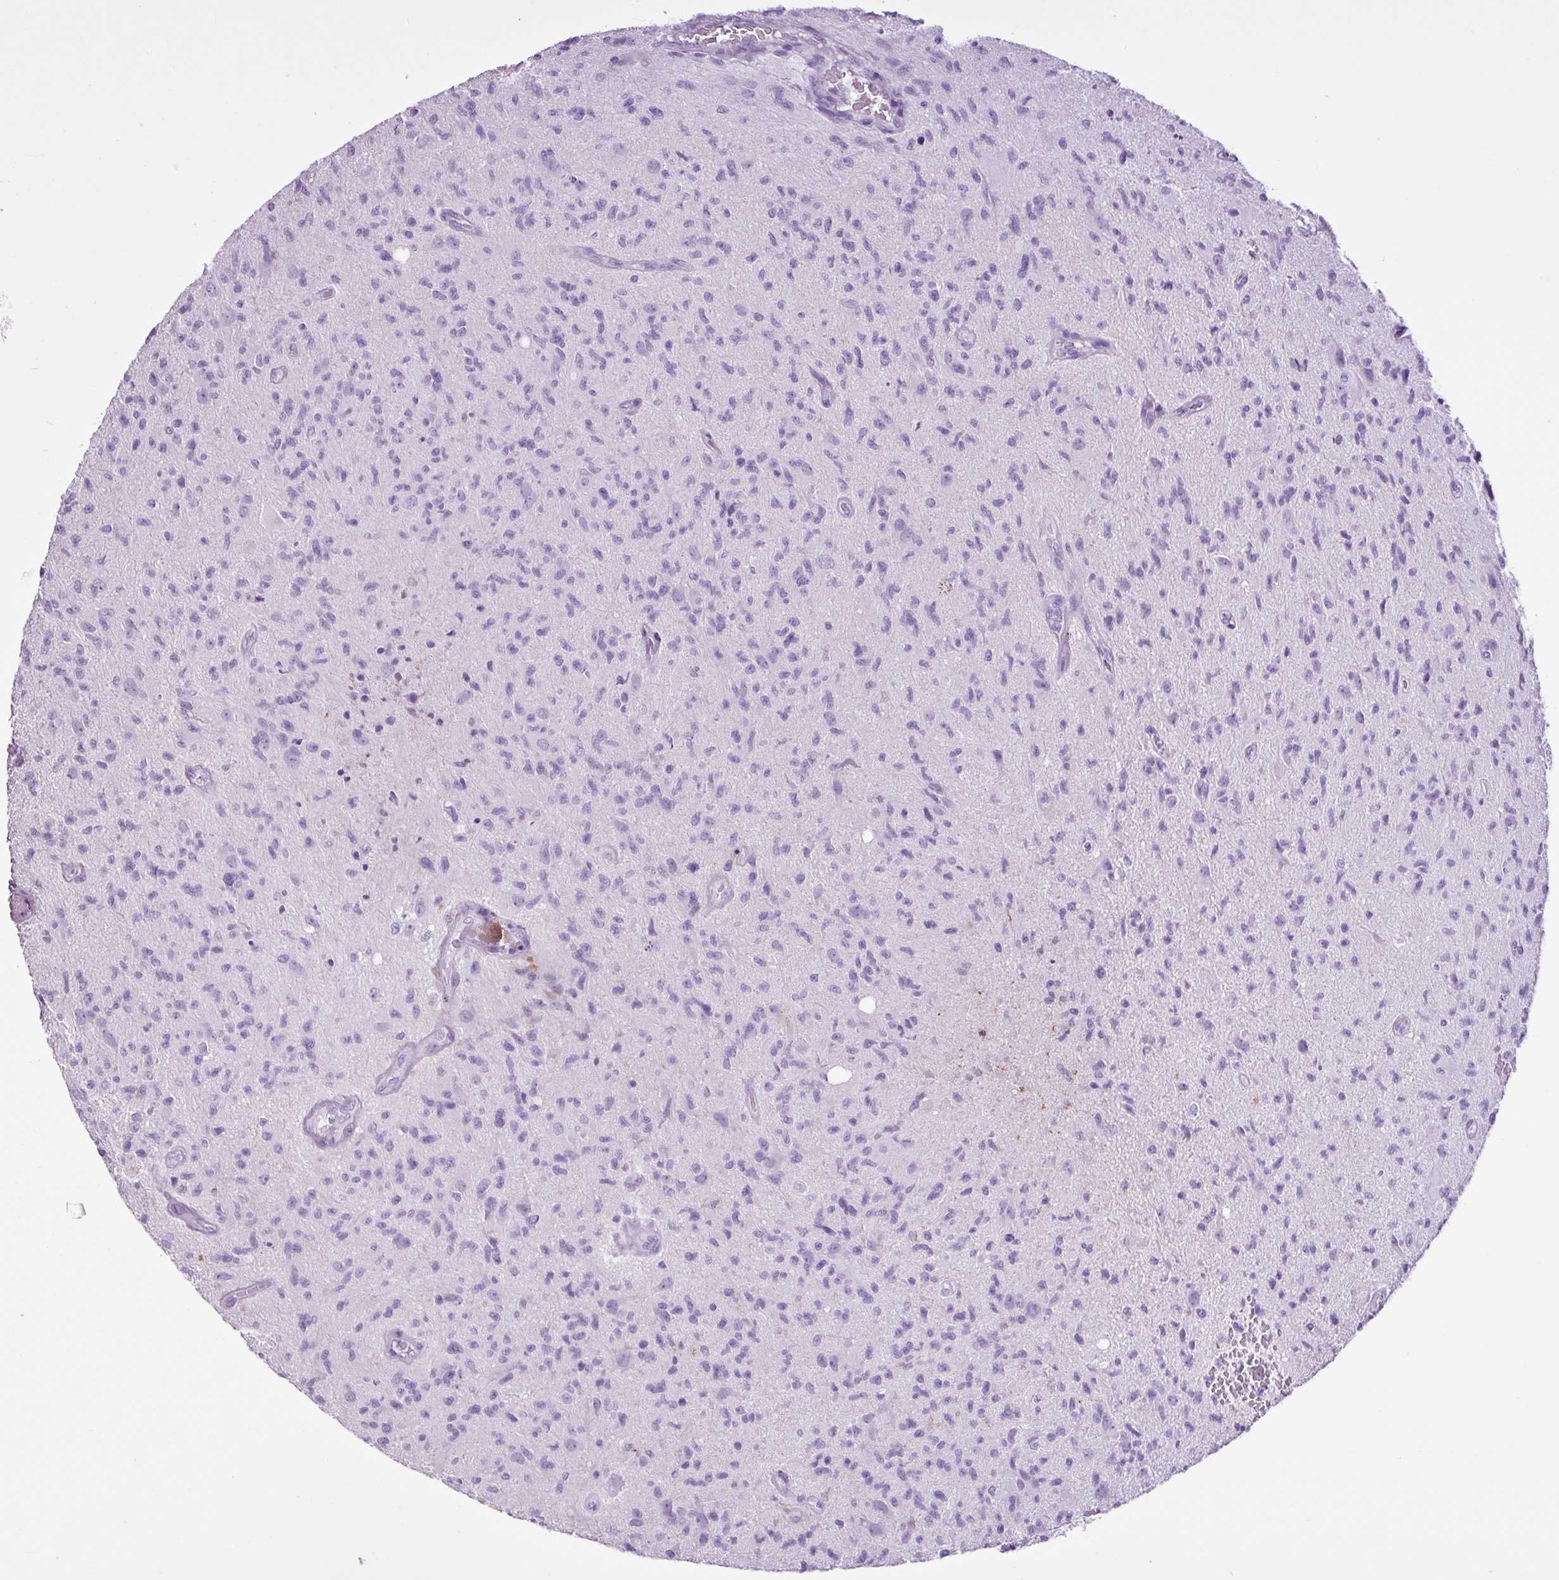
{"staining": {"intensity": "negative", "quantity": "none", "location": "none"}, "tissue": "glioma", "cell_type": "Tumor cells", "image_type": "cancer", "snomed": [{"axis": "morphology", "description": "Glioma, malignant, High grade"}, {"axis": "topography", "description": "Brain"}], "caption": "IHC photomicrograph of neoplastic tissue: human glioma stained with DAB displays no significant protein expression in tumor cells.", "gene": "PGR", "patient": {"sex": "male", "age": 67}}